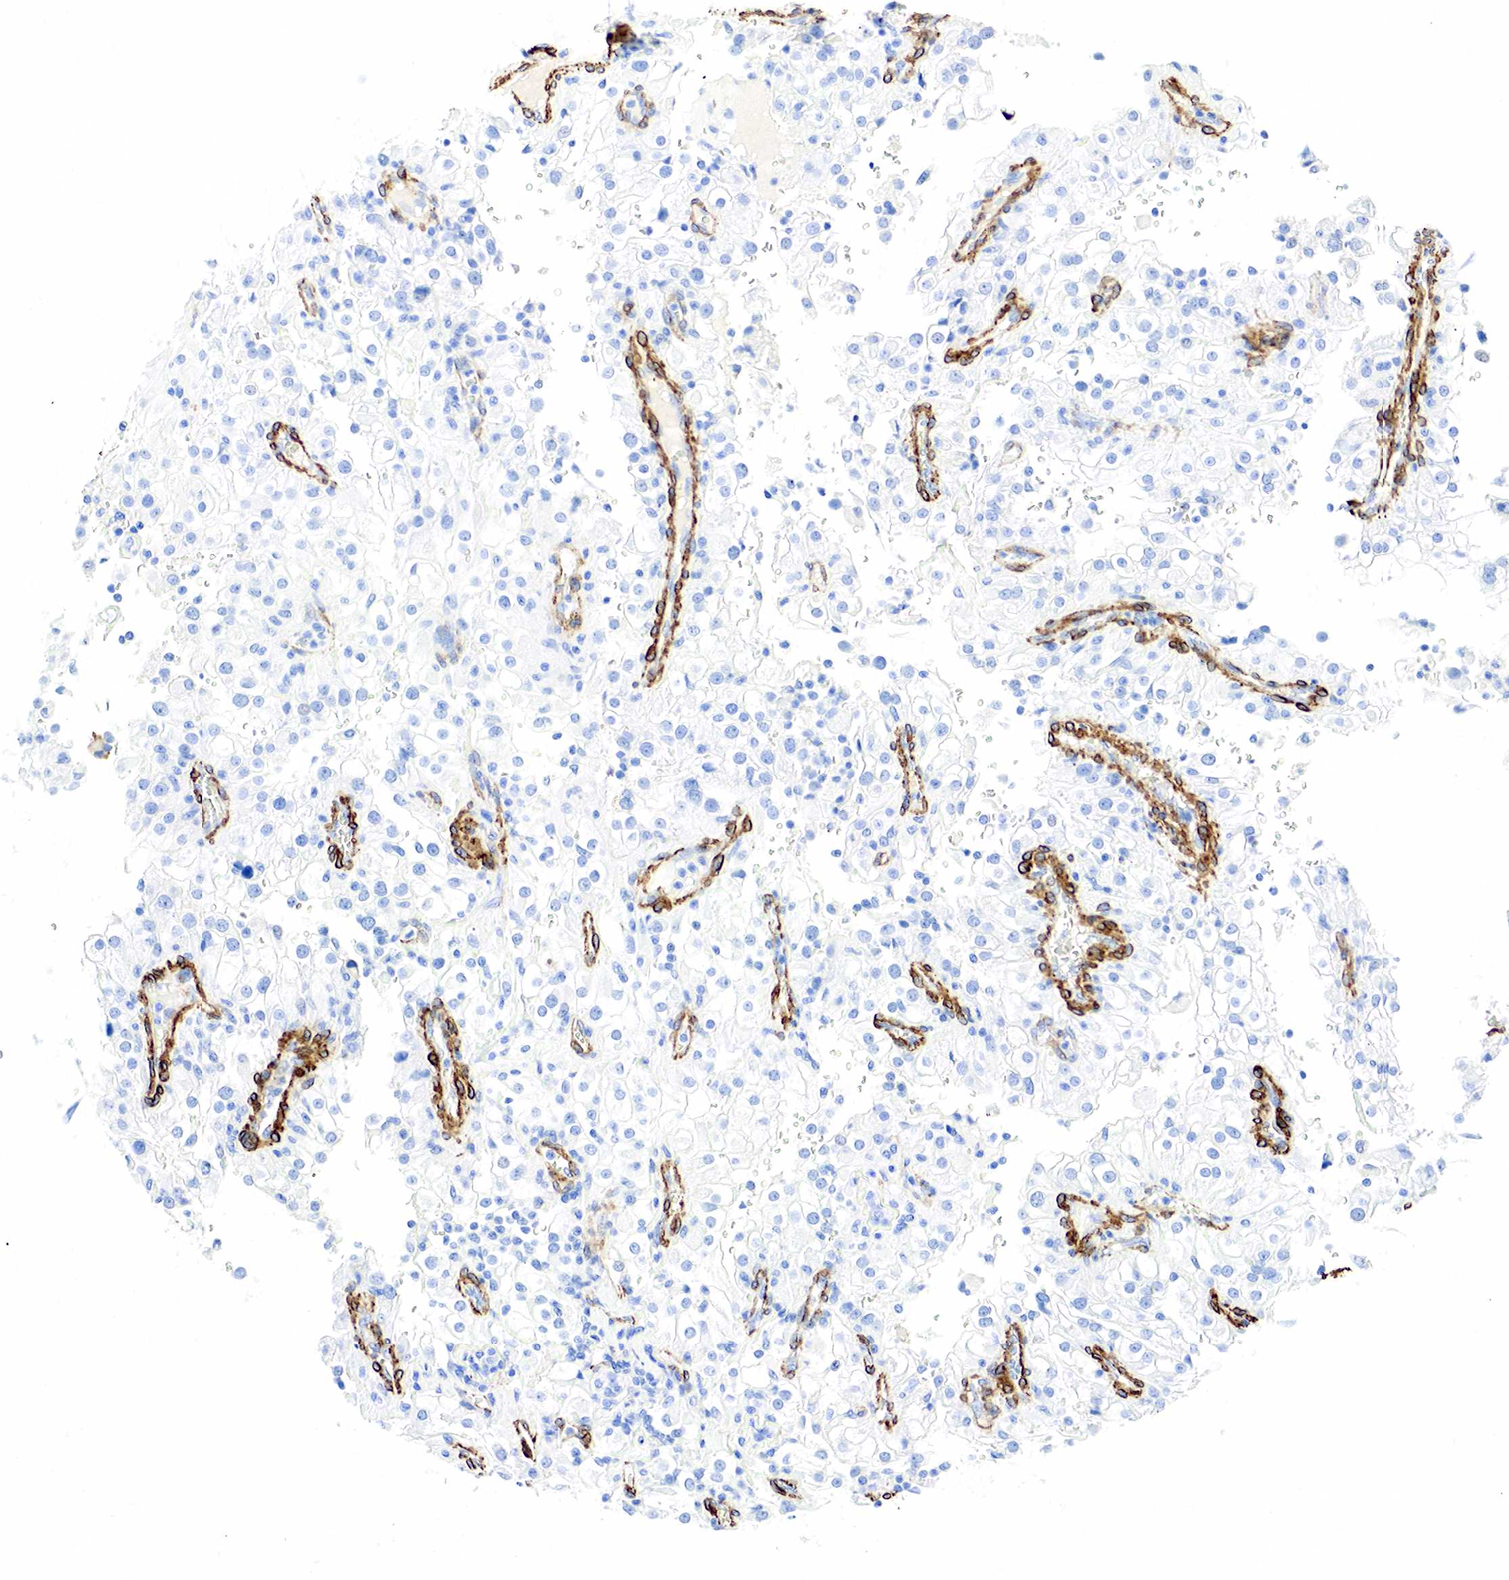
{"staining": {"intensity": "negative", "quantity": "none", "location": "none"}, "tissue": "renal cancer", "cell_type": "Tumor cells", "image_type": "cancer", "snomed": [{"axis": "morphology", "description": "Adenocarcinoma, NOS"}, {"axis": "topography", "description": "Kidney"}], "caption": "This is an IHC image of adenocarcinoma (renal). There is no expression in tumor cells.", "gene": "ACTA1", "patient": {"sex": "female", "age": 52}}